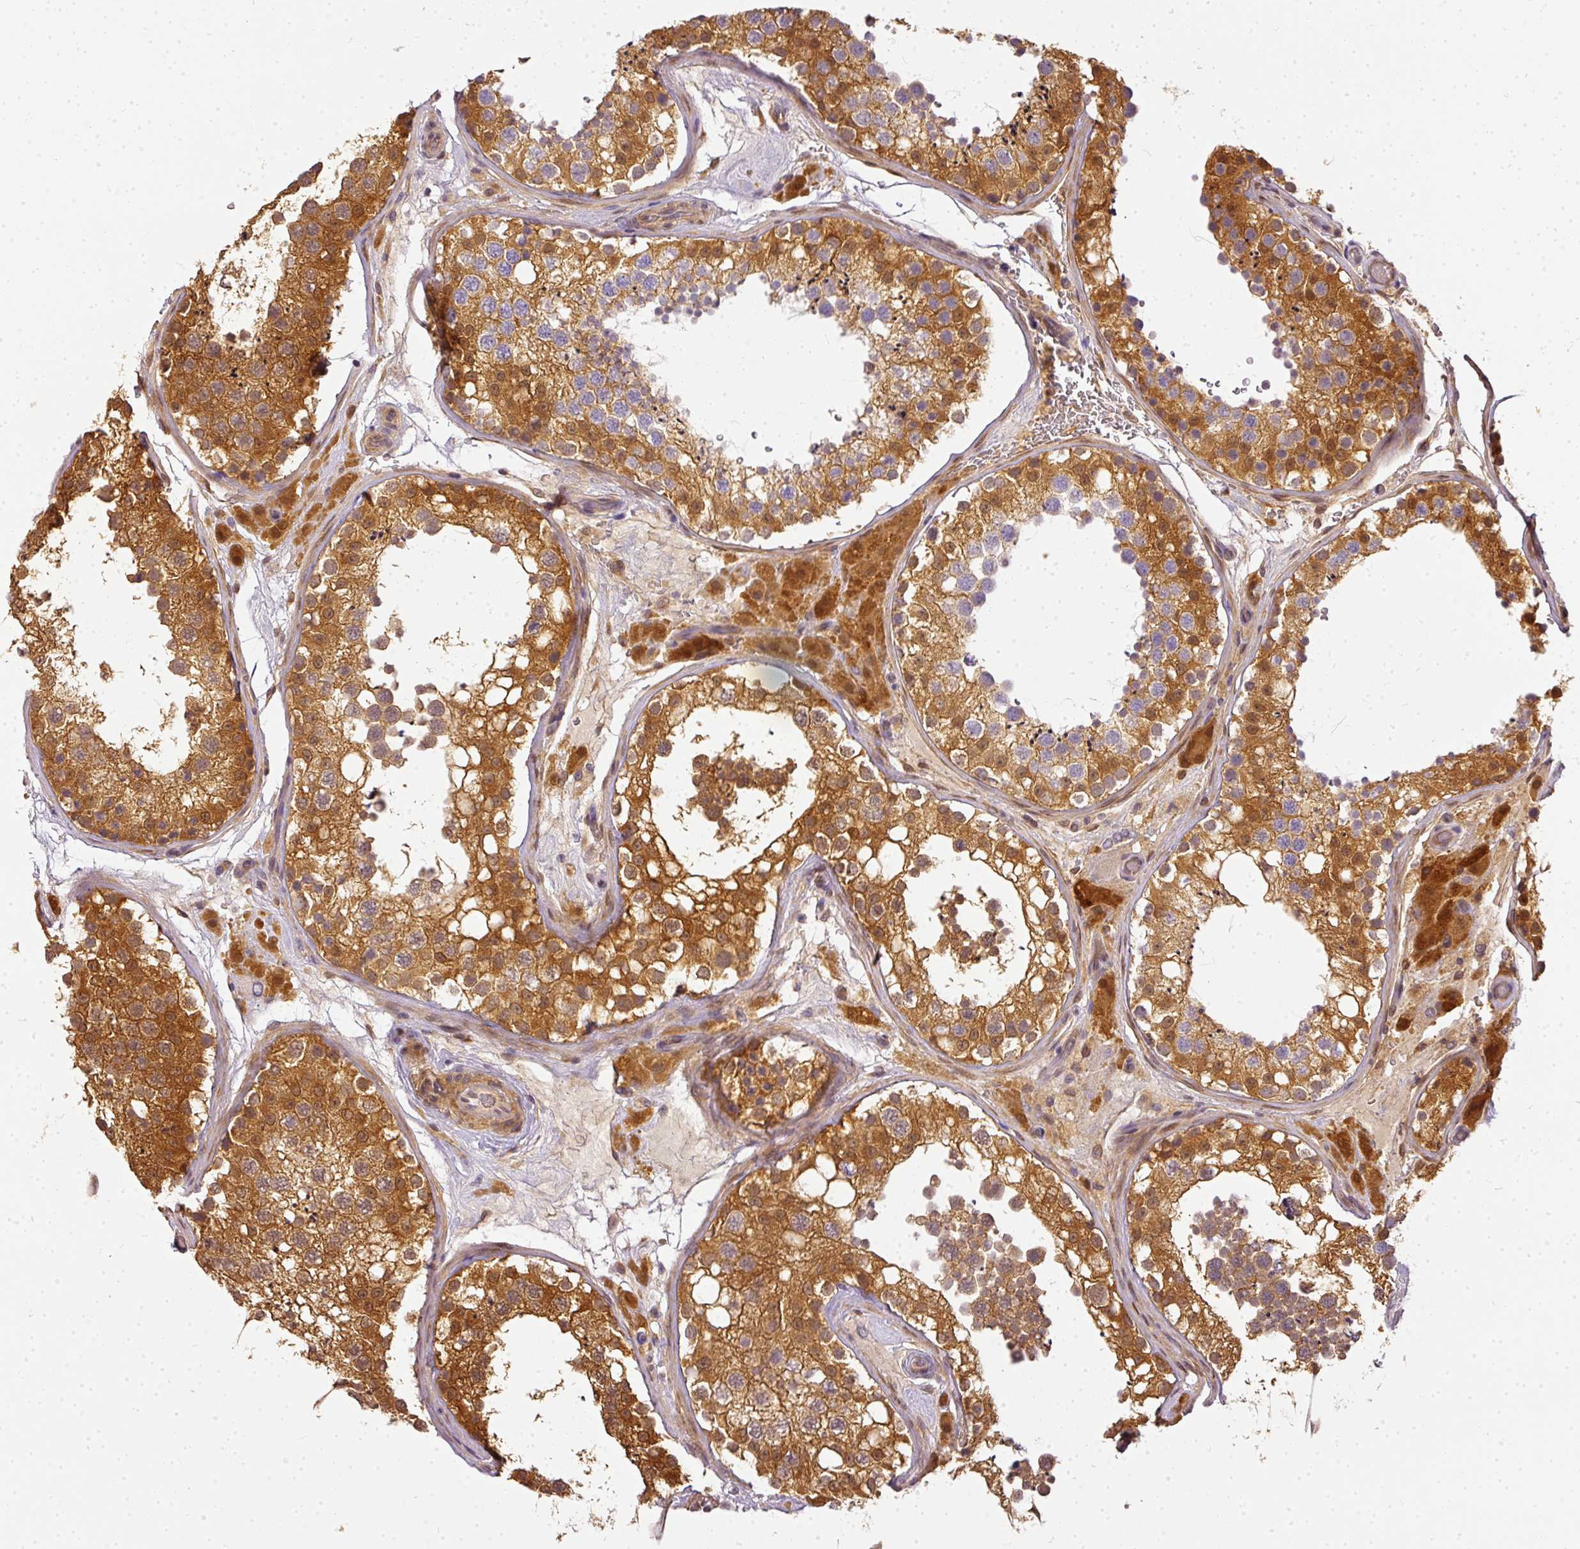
{"staining": {"intensity": "strong", "quantity": ">75%", "location": "cytoplasmic/membranous"}, "tissue": "testis", "cell_type": "Cells in seminiferous ducts", "image_type": "normal", "snomed": [{"axis": "morphology", "description": "Normal tissue, NOS"}, {"axis": "topography", "description": "Testis"}], "caption": "Protein expression analysis of unremarkable human testis reveals strong cytoplasmic/membranous staining in approximately >75% of cells in seminiferous ducts. (DAB (3,3'-diaminobenzidine) IHC with brightfield microscopy, high magnification).", "gene": "ADH5", "patient": {"sex": "male", "age": 26}}